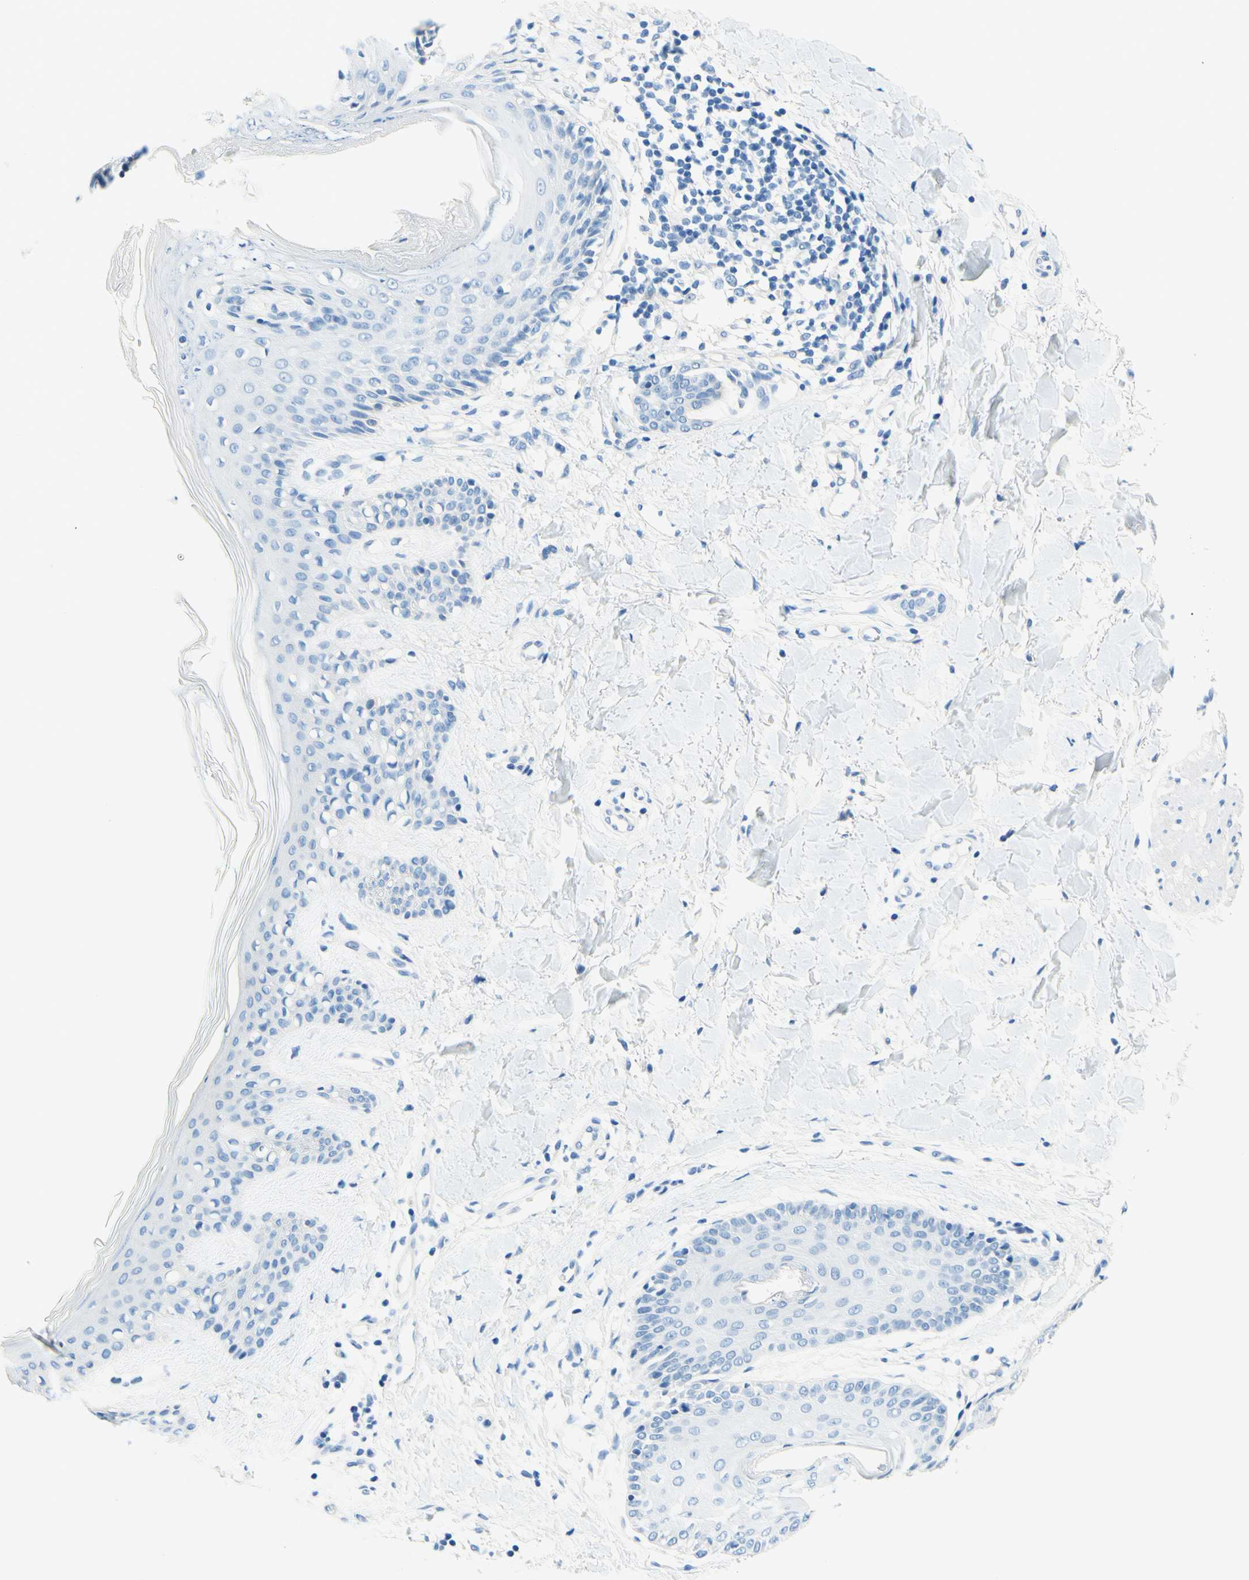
{"staining": {"intensity": "negative", "quantity": "none", "location": "none"}, "tissue": "skin", "cell_type": "Fibroblasts", "image_type": "normal", "snomed": [{"axis": "morphology", "description": "Normal tissue, NOS"}, {"axis": "topography", "description": "Skin"}], "caption": "This is an IHC image of normal skin. There is no positivity in fibroblasts.", "gene": "PASD1", "patient": {"sex": "male", "age": 16}}